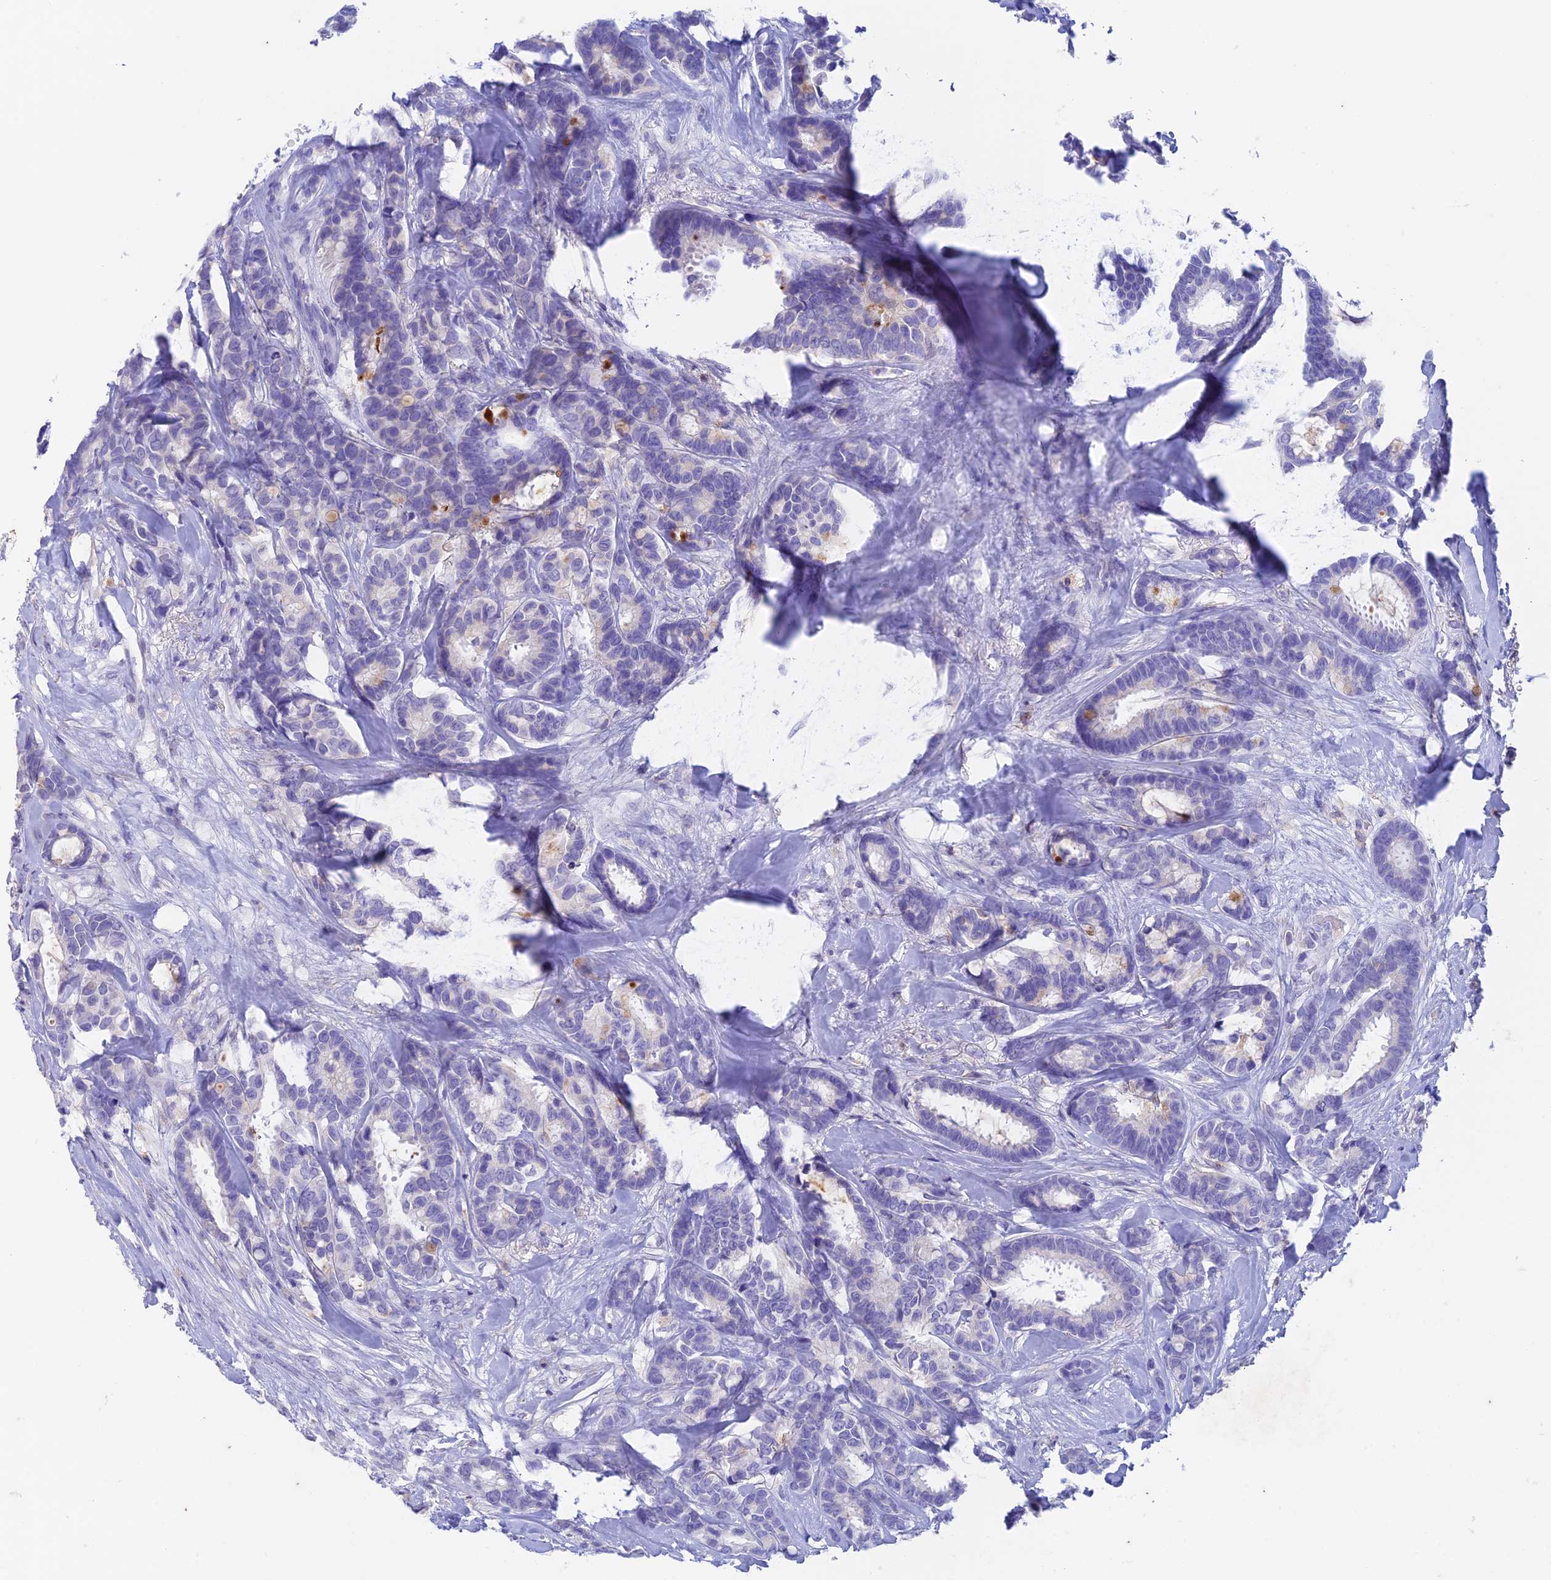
{"staining": {"intensity": "negative", "quantity": "none", "location": "none"}, "tissue": "breast cancer", "cell_type": "Tumor cells", "image_type": "cancer", "snomed": [{"axis": "morphology", "description": "Duct carcinoma"}, {"axis": "topography", "description": "Breast"}], "caption": "Intraductal carcinoma (breast) was stained to show a protein in brown. There is no significant staining in tumor cells.", "gene": "FGF7", "patient": {"sex": "female", "age": 87}}